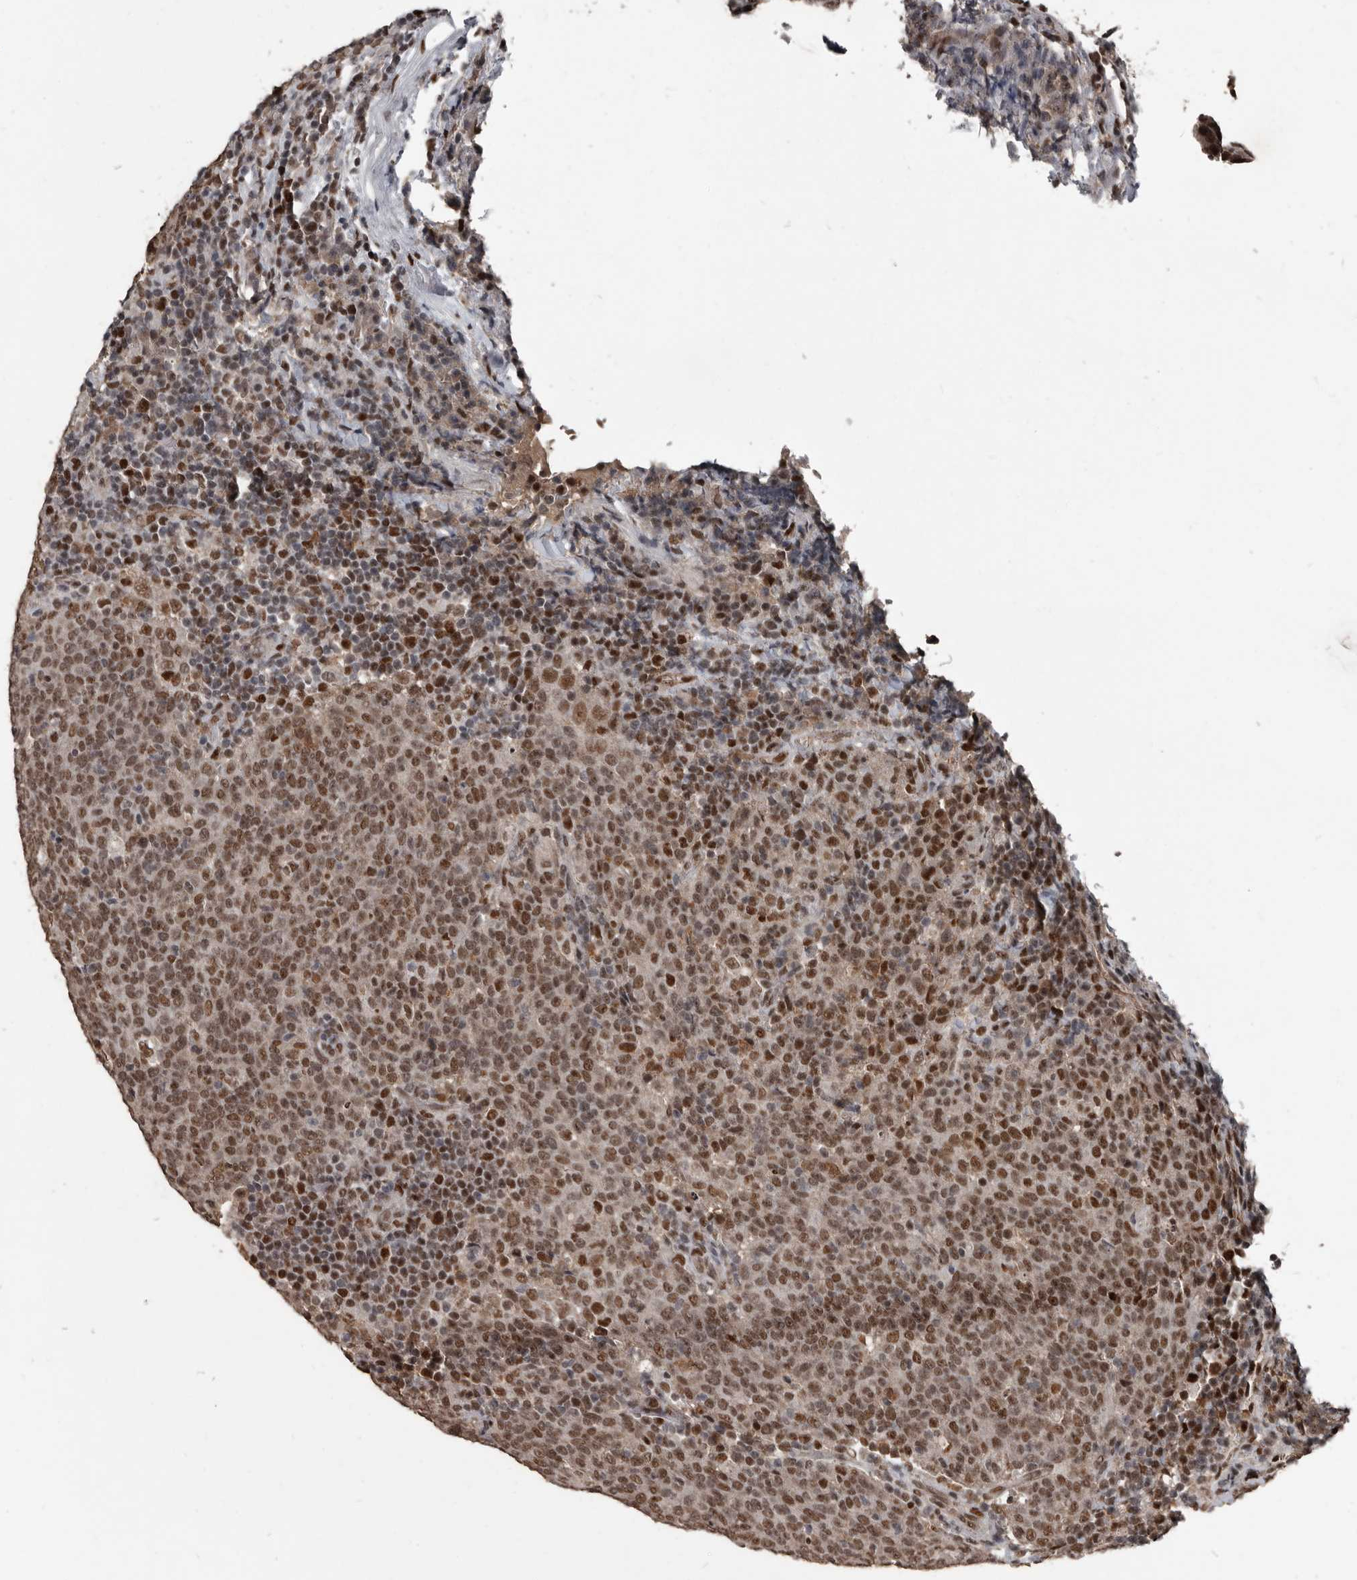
{"staining": {"intensity": "moderate", "quantity": ">75%", "location": "nuclear"}, "tissue": "head and neck cancer", "cell_type": "Tumor cells", "image_type": "cancer", "snomed": [{"axis": "morphology", "description": "Squamous cell carcinoma, NOS"}, {"axis": "morphology", "description": "Squamous cell carcinoma, metastatic, NOS"}, {"axis": "topography", "description": "Lymph node"}, {"axis": "topography", "description": "Head-Neck"}], "caption": "Immunohistochemistry image of squamous cell carcinoma (head and neck) stained for a protein (brown), which reveals medium levels of moderate nuclear staining in about >75% of tumor cells.", "gene": "CHD1L", "patient": {"sex": "male", "age": 62}}